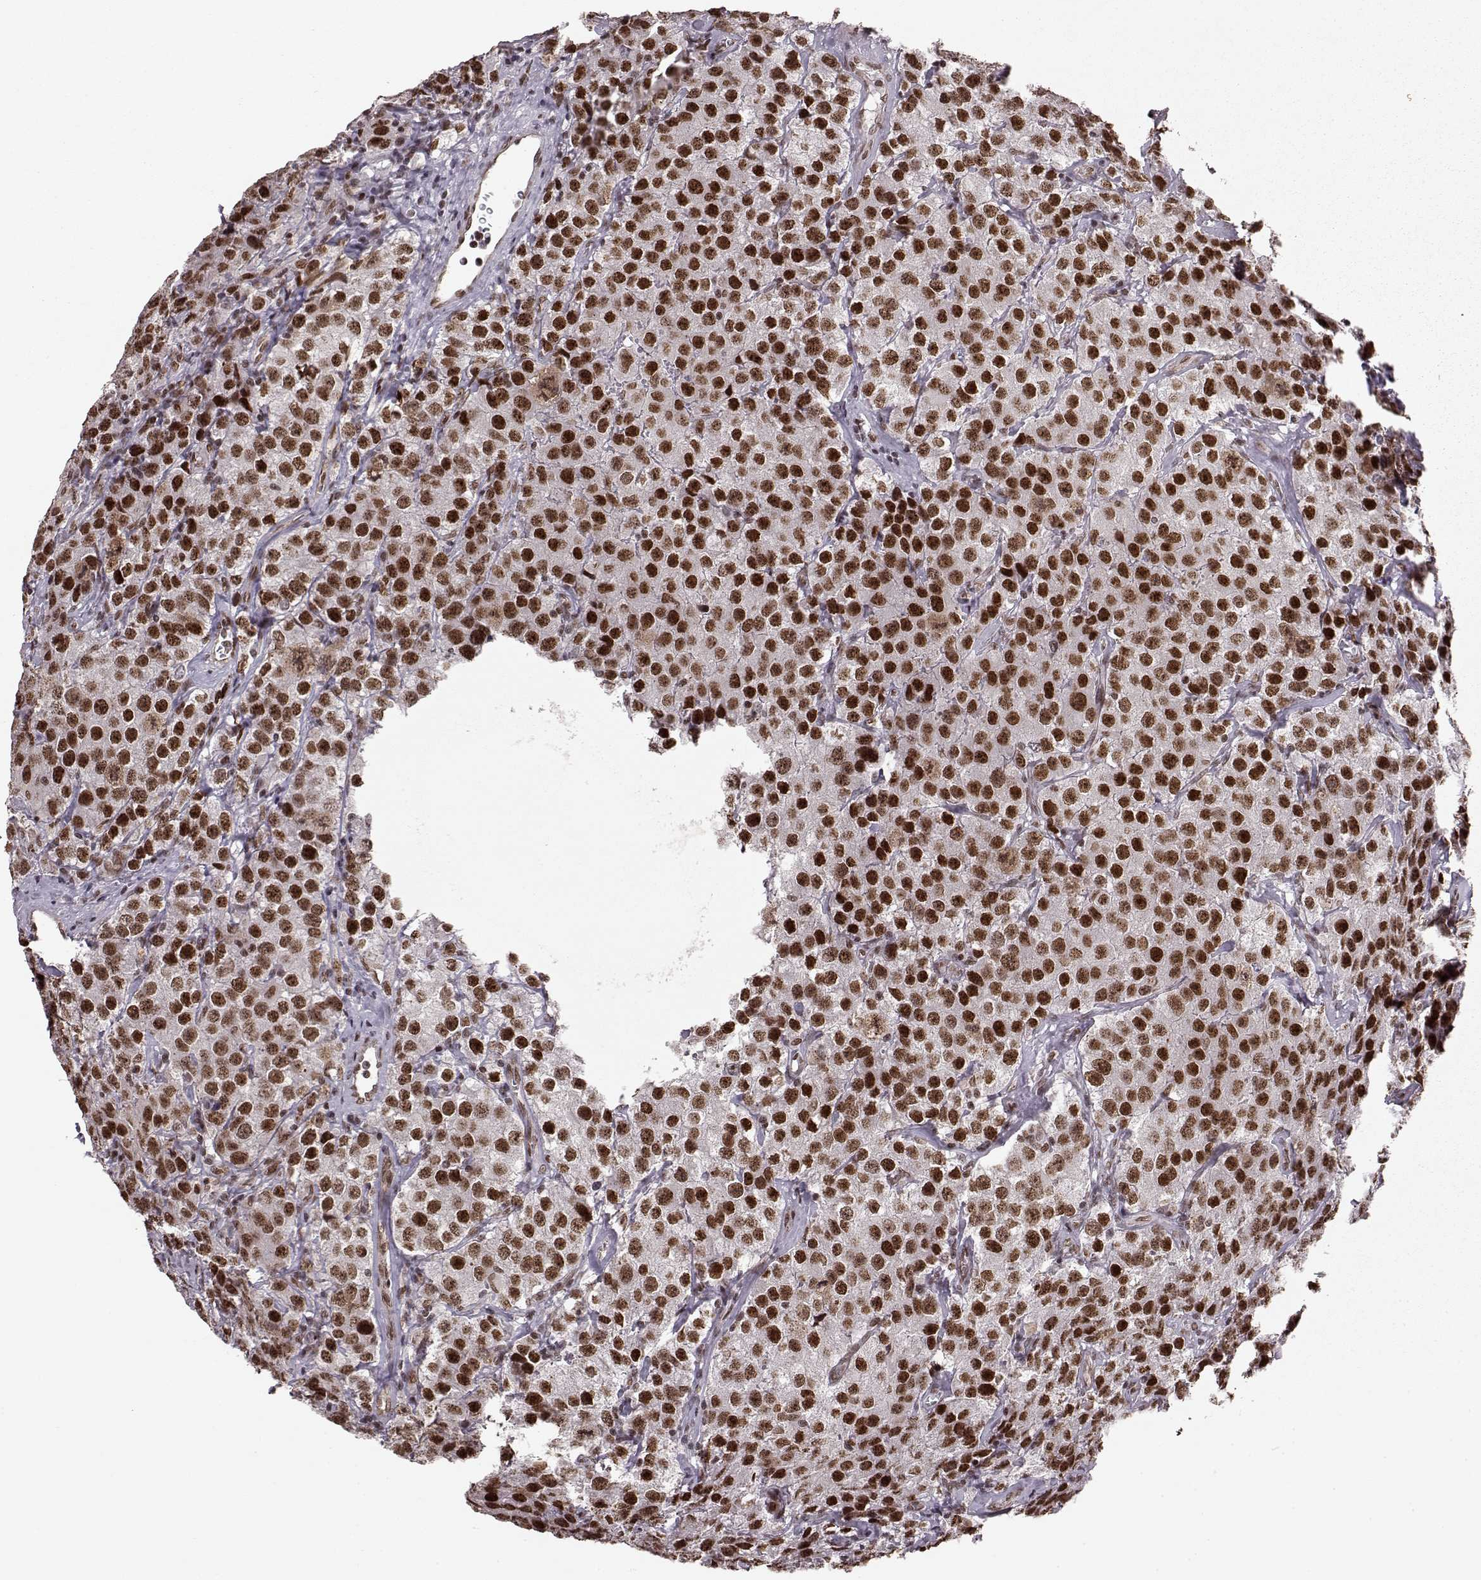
{"staining": {"intensity": "strong", "quantity": ">75%", "location": "nuclear"}, "tissue": "testis cancer", "cell_type": "Tumor cells", "image_type": "cancer", "snomed": [{"axis": "morphology", "description": "Seminoma, NOS"}, {"axis": "topography", "description": "Testis"}], "caption": "Approximately >75% of tumor cells in testis cancer show strong nuclear protein expression as visualized by brown immunohistochemical staining.", "gene": "RRAGD", "patient": {"sex": "male", "age": 52}}